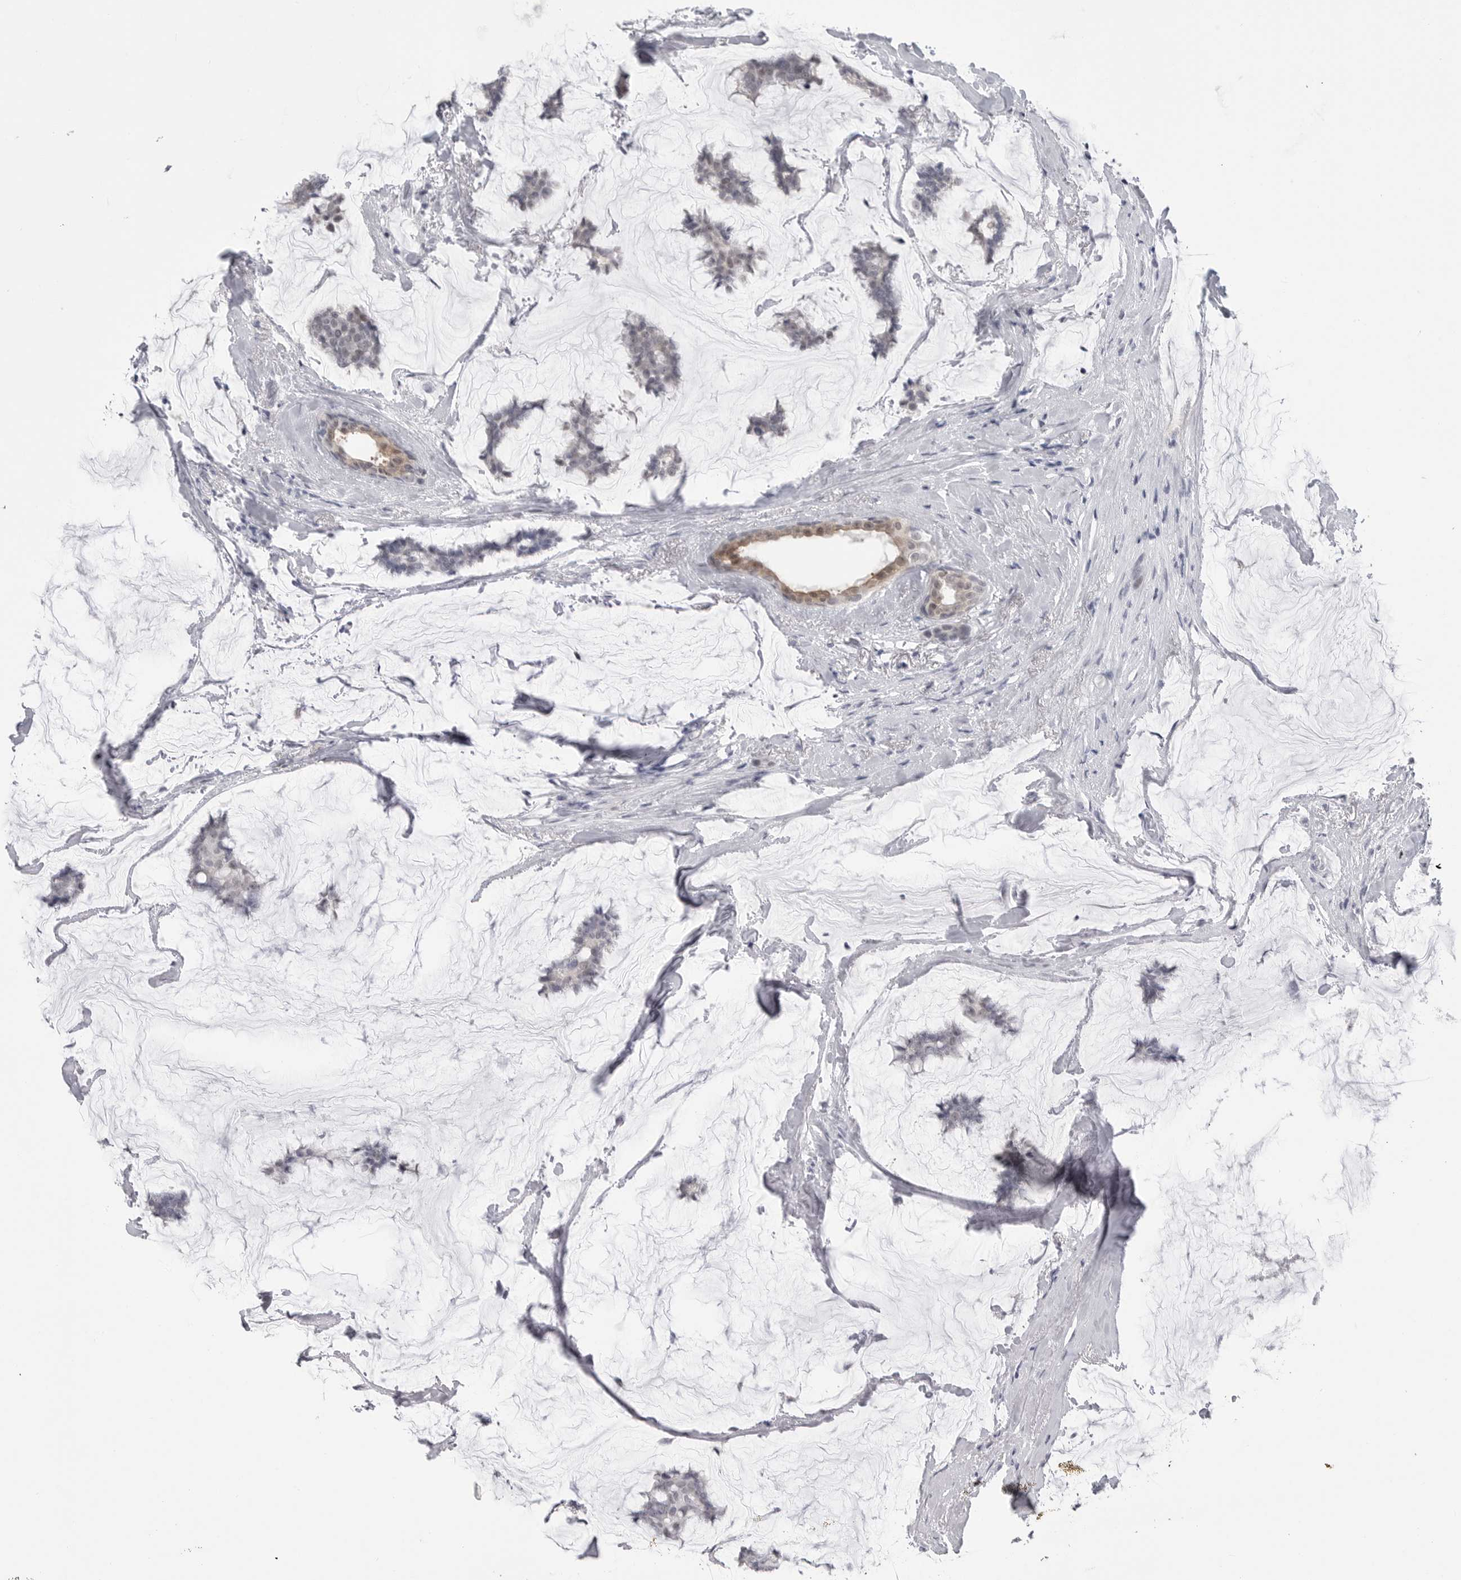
{"staining": {"intensity": "negative", "quantity": "none", "location": "none"}, "tissue": "breast cancer", "cell_type": "Tumor cells", "image_type": "cancer", "snomed": [{"axis": "morphology", "description": "Duct carcinoma"}, {"axis": "topography", "description": "Breast"}], "caption": "Tumor cells show no significant protein expression in breast cancer (infiltrating ductal carcinoma).", "gene": "PNPO", "patient": {"sex": "female", "age": 93}}